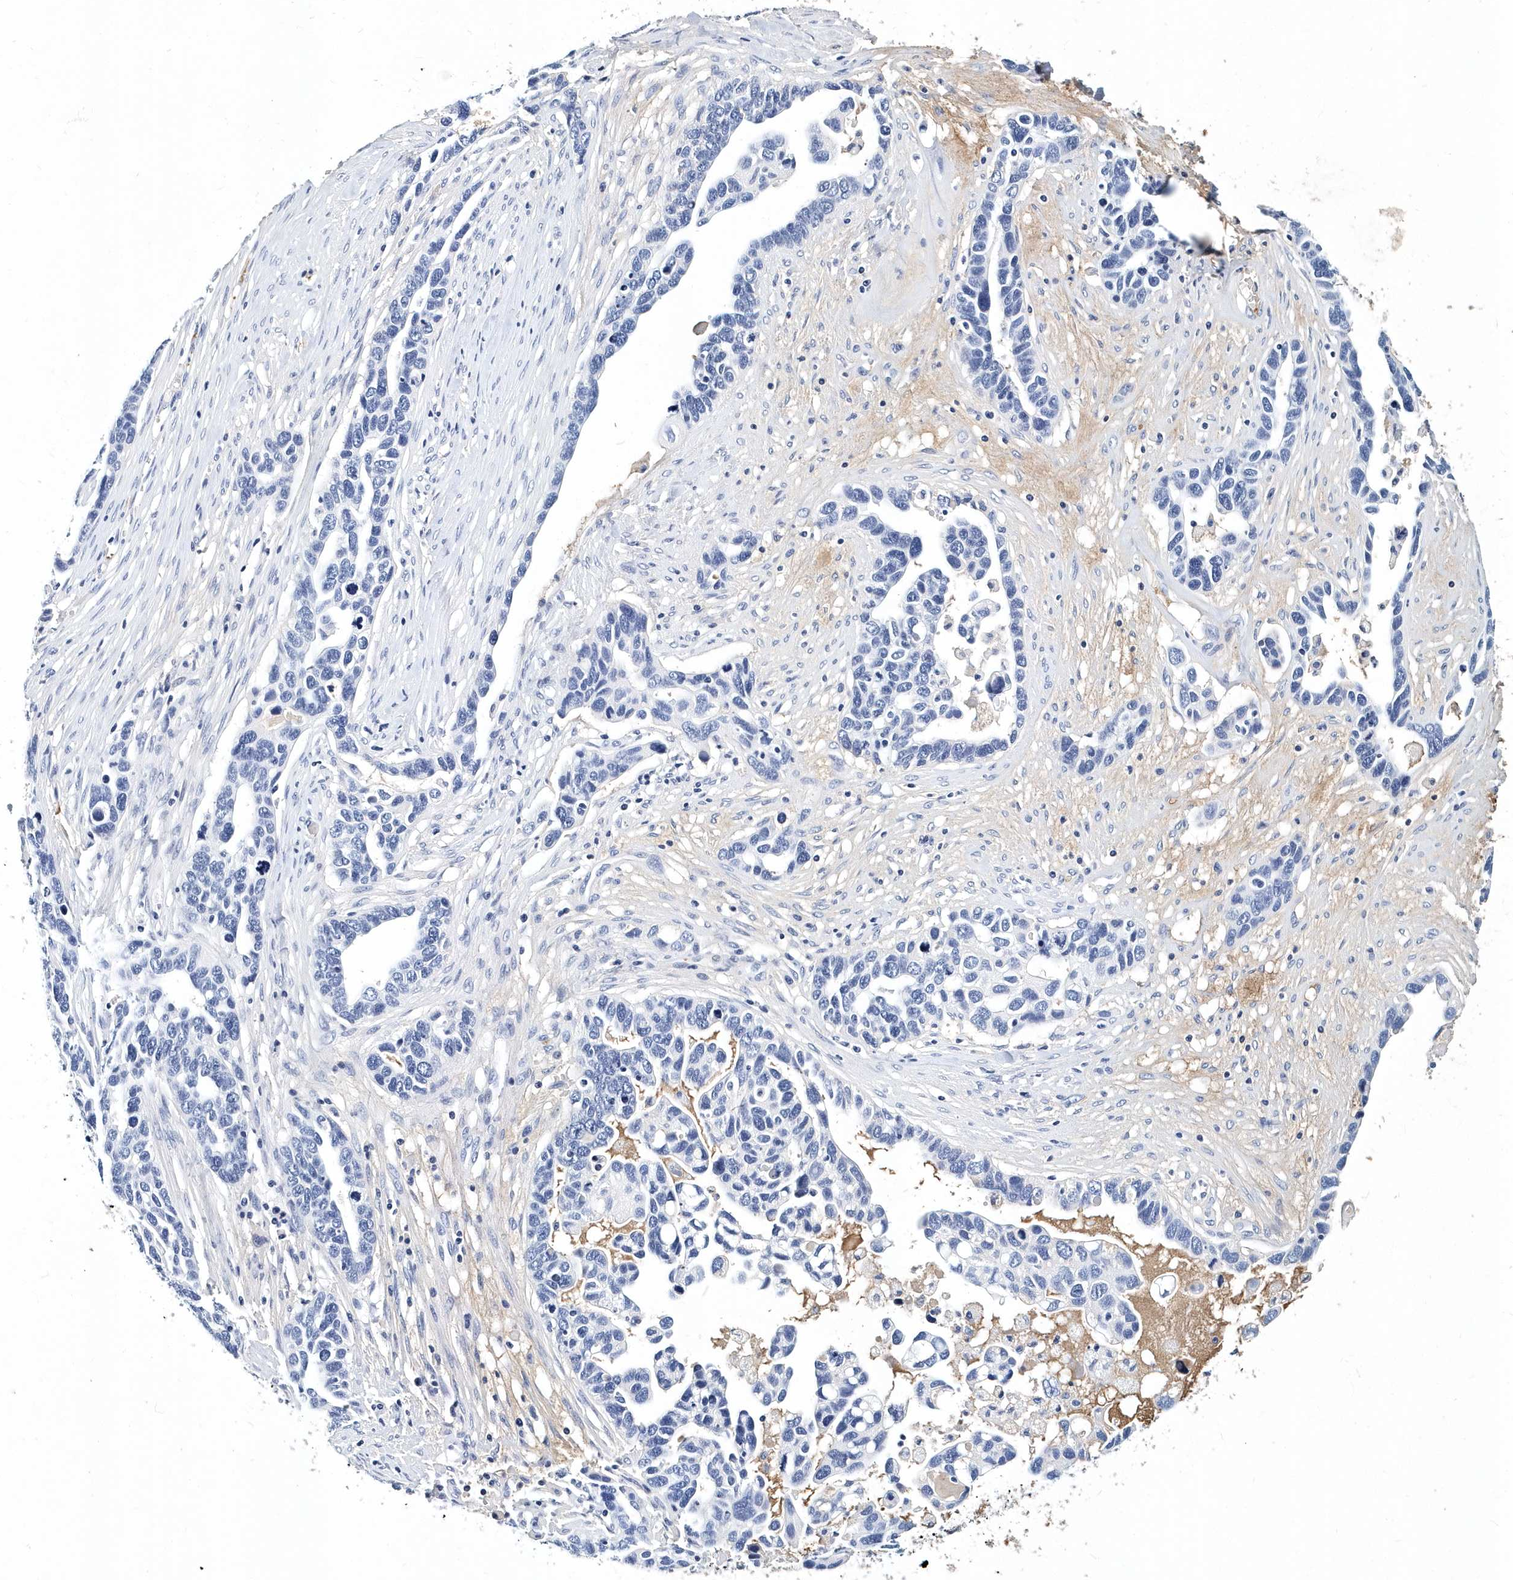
{"staining": {"intensity": "negative", "quantity": "none", "location": "none"}, "tissue": "ovarian cancer", "cell_type": "Tumor cells", "image_type": "cancer", "snomed": [{"axis": "morphology", "description": "Cystadenocarcinoma, serous, NOS"}, {"axis": "topography", "description": "Ovary"}], "caption": "Tumor cells are negative for brown protein staining in serous cystadenocarcinoma (ovarian). (Brightfield microscopy of DAB immunohistochemistry at high magnification).", "gene": "ITGA2B", "patient": {"sex": "female", "age": 54}}